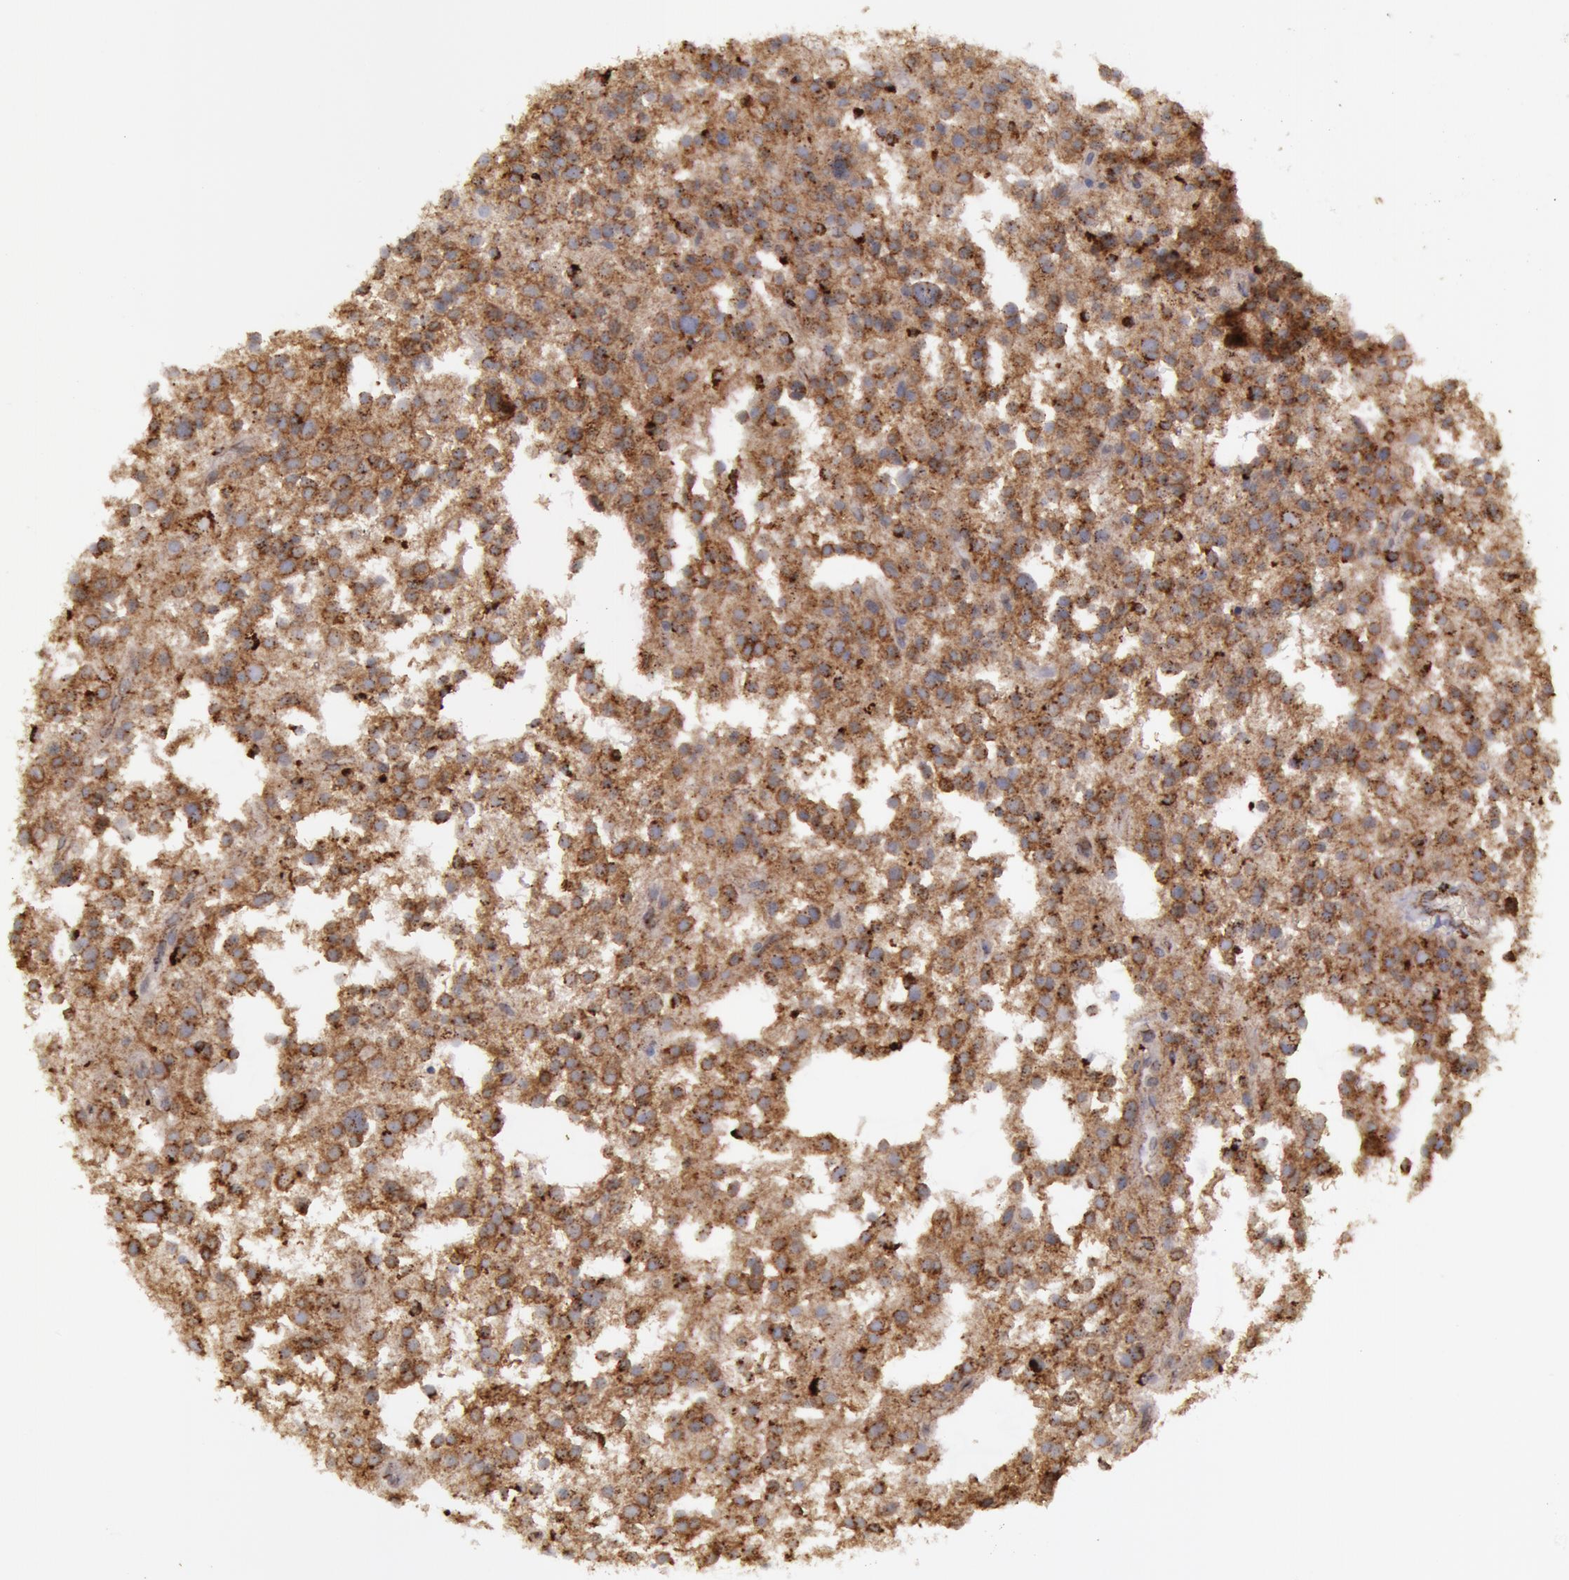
{"staining": {"intensity": "moderate", "quantity": ">75%", "location": "cytoplasmic/membranous"}, "tissue": "glioma", "cell_type": "Tumor cells", "image_type": "cancer", "snomed": [{"axis": "morphology", "description": "Glioma, malignant, Low grade"}, {"axis": "topography", "description": "Brain"}], "caption": "Protein analysis of glioma tissue demonstrates moderate cytoplasmic/membranous staining in about >75% of tumor cells.", "gene": "FLOT2", "patient": {"sex": "female", "age": 36}}